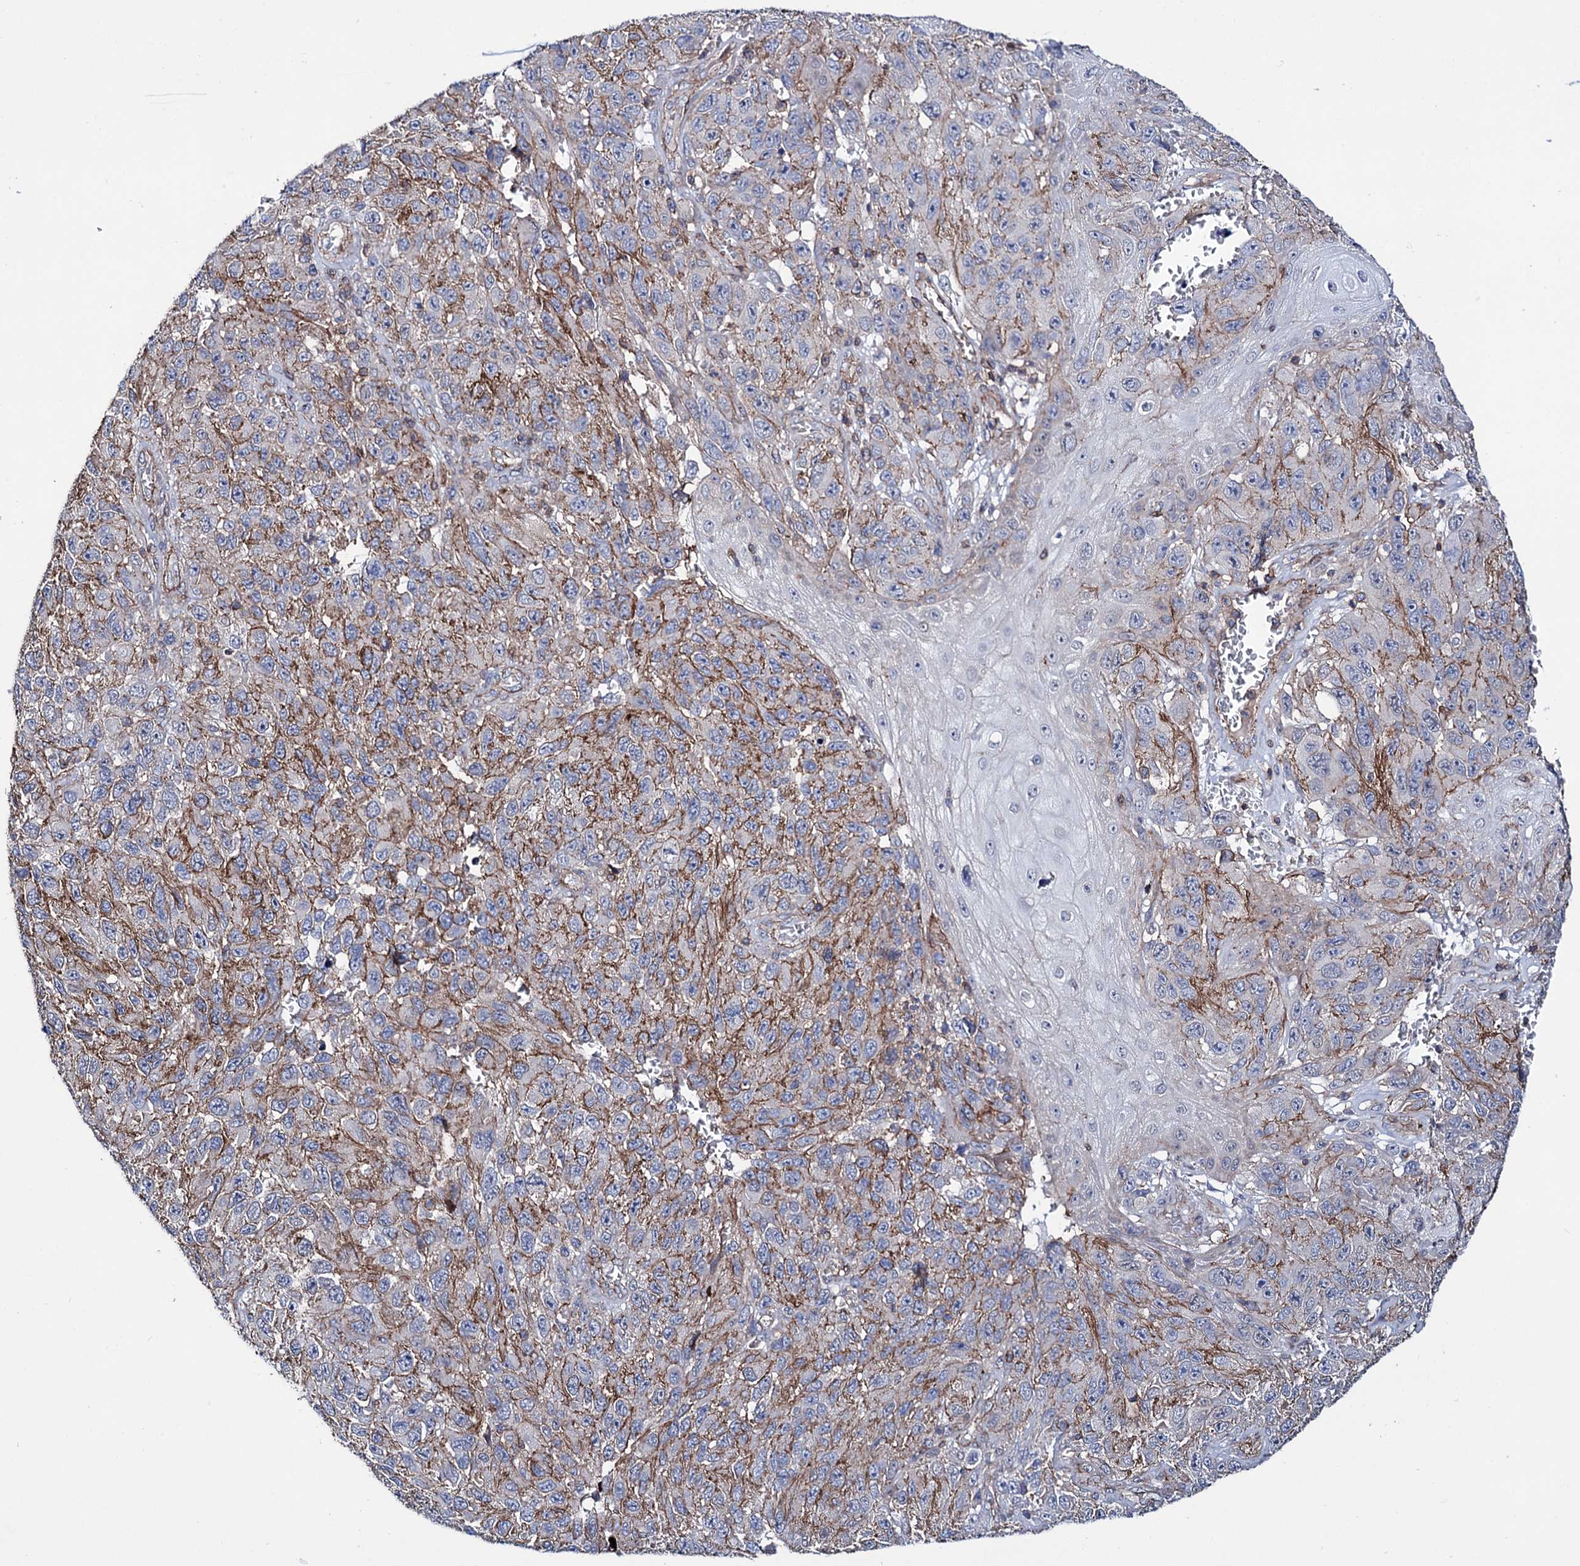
{"staining": {"intensity": "negative", "quantity": "none", "location": "none"}, "tissue": "melanoma", "cell_type": "Tumor cells", "image_type": "cancer", "snomed": [{"axis": "morphology", "description": "Normal tissue, NOS"}, {"axis": "morphology", "description": "Malignant melanoma, NOS"}, {"axis": "topography", "description": "Skin"}], "caption": "This is an immunohistochemistry histopathology image of human melanoma. There is no expression in tumor cells.", "gene": "DEF6", "patient": {"sex": "female", "age": 96}}